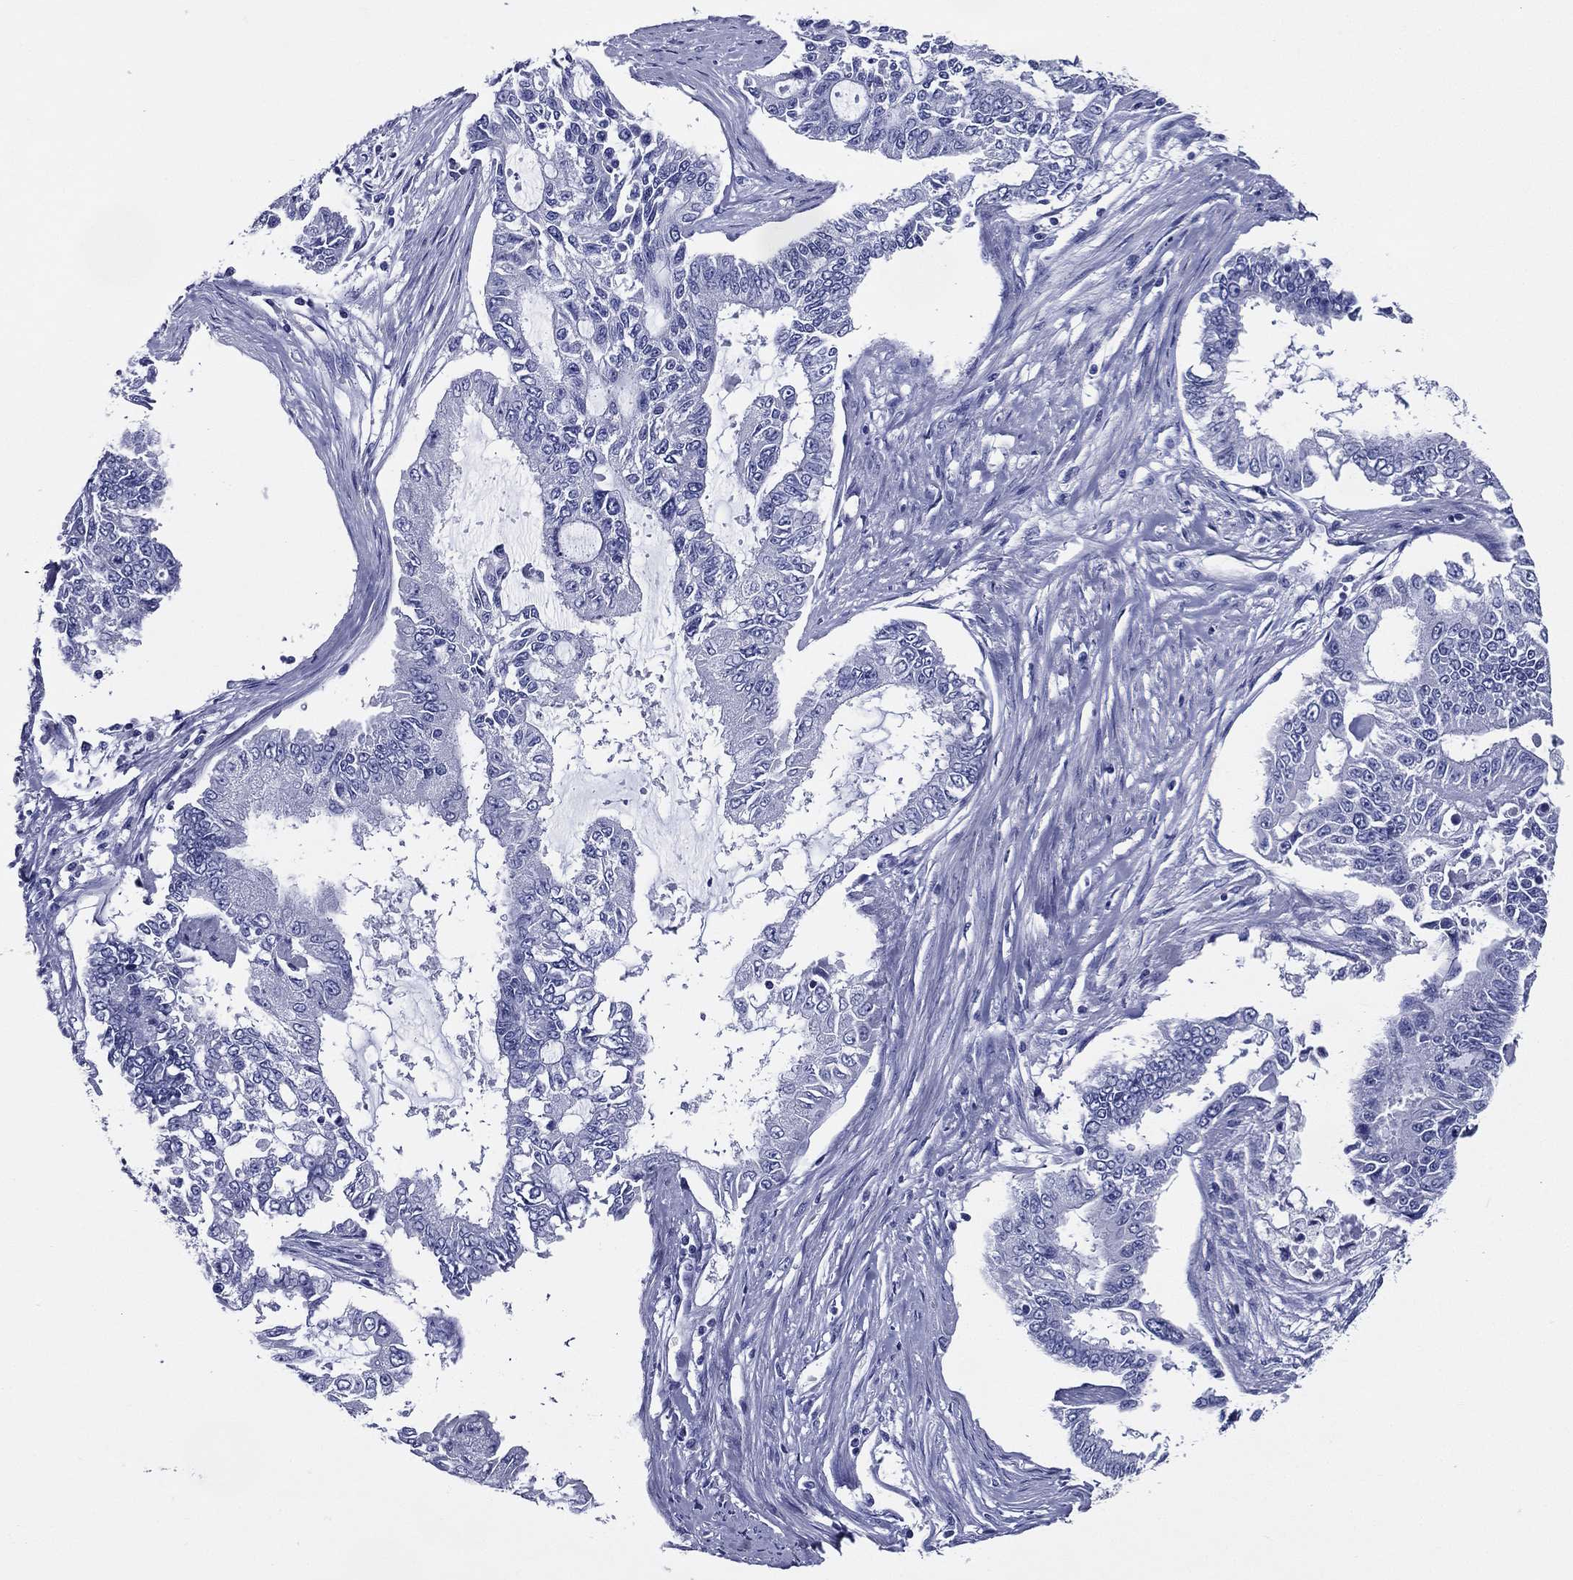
{"staining": {"intensity": "negative", "quantity": "none", "location": "none"}, "tissue": "endometrial cancer", "cell_type": "Tumor cells", "image_type": "cancer", "snomed": [{"axis": "morphology", "description": "Adenocarcinoma, NOS"}, {"axis": "topography", "description": "Uterus"}], "caption": "Human endometrial cancer (adenocarcinoma) stained for a protein using immunohistochemistry (IHC) displays no expression in tumor cells.", "gene": "ACE2", "patient": {"sex": "female", "age": 59}}